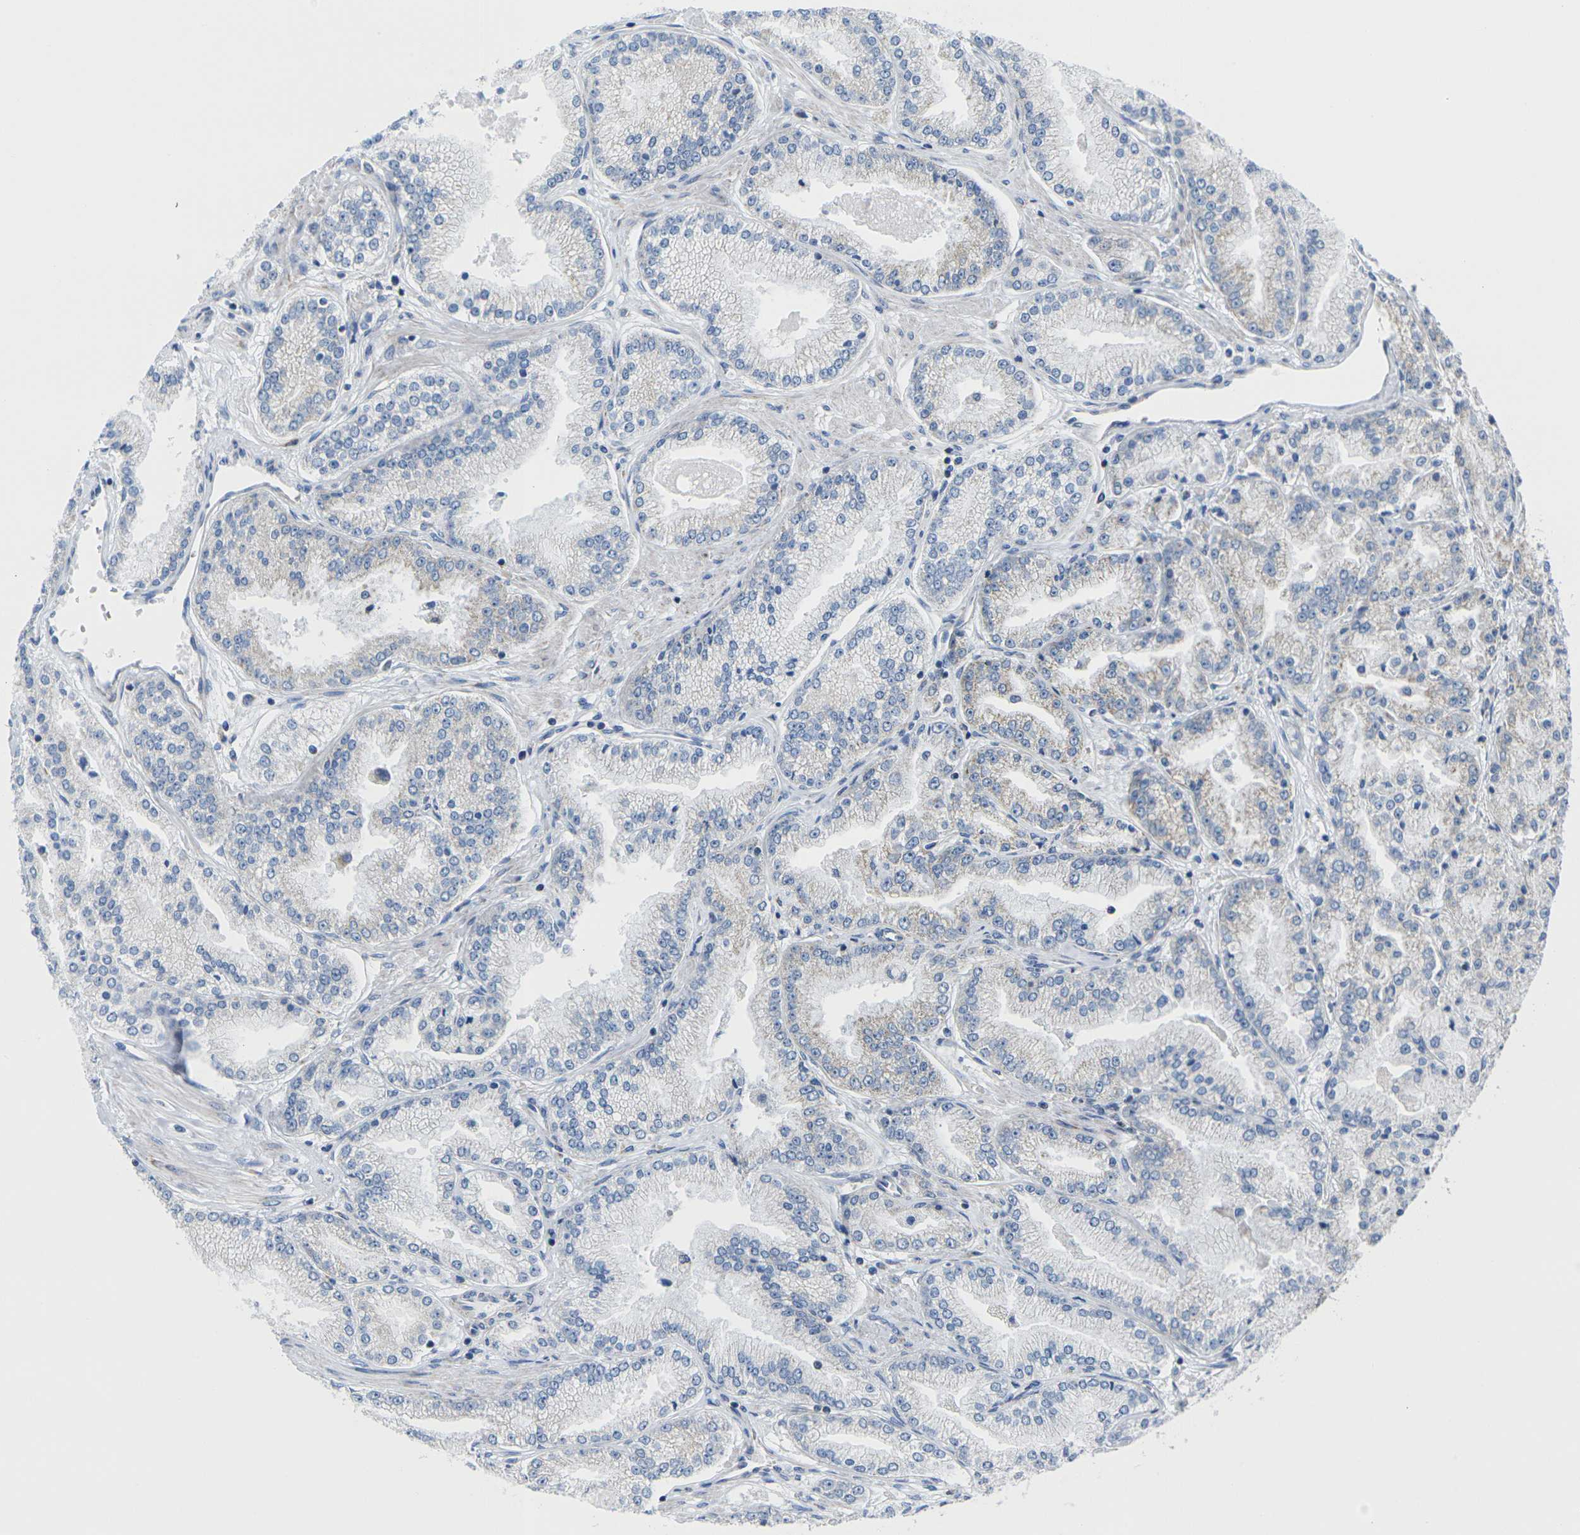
{"staining": {"intensity": "negative", "quantity": "none", "location": "none"}, "tissue": "prostate cancer", "cell_type": "Tumor cells", "image_type": "cancer", "snomed": [{"axis": "morphology", "description": "Adenocarcinoma, High grade"}, {"axis": "topography", "description": "Prostate"}], "caption": "Immunohistochemistry (IHC) image of human prostate adenocarcinoma (high-grade) stained for a protein (brown), which reveals no expression in tumor cells.", "gene": "TMEM204", "patient": {"sex": "male", "age": 61}}